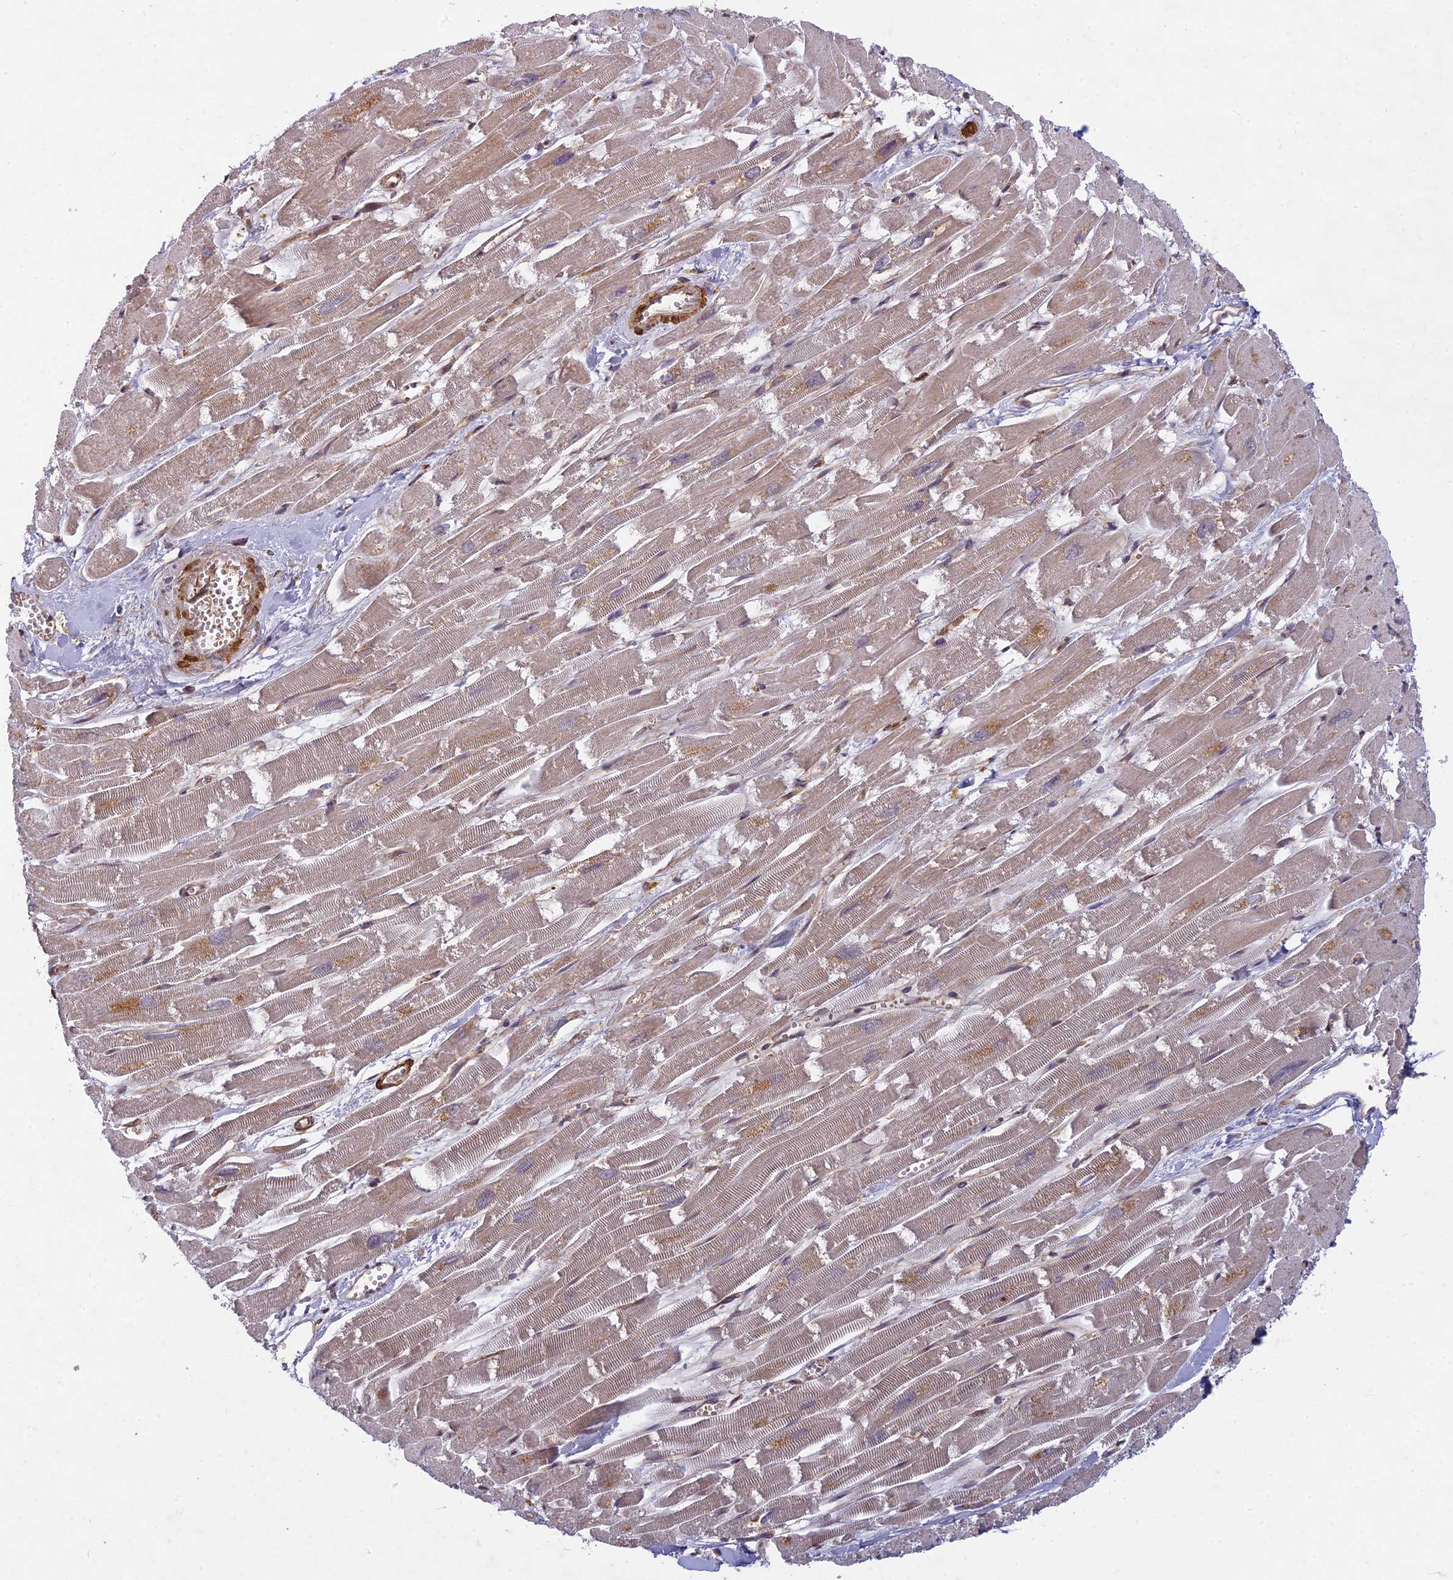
{"staining": {"intensity": "moderate", "quantity": ">75%", "location": "cytoplasmic/membranous"}, "tissue": "heart muscle", "cell_type": "Cardiomyocytes", "image_type": "normal", "snomed": [{"axis": "morphology", "description": "Normal tissue, NOS"}, {"axis": "topography", "description": "Heart"}], "caption": "Immunohistochemical staining of benign heart muscle exhibits >75% levels of moderate cytoplasmic/membranous protein positivity in approximately >75% of cardiomyocytes. The protein is shown in brown color, while the nuclei are stained blue.", "gene": "TCF25", "patient": {"sex": "male", "age": 54}}